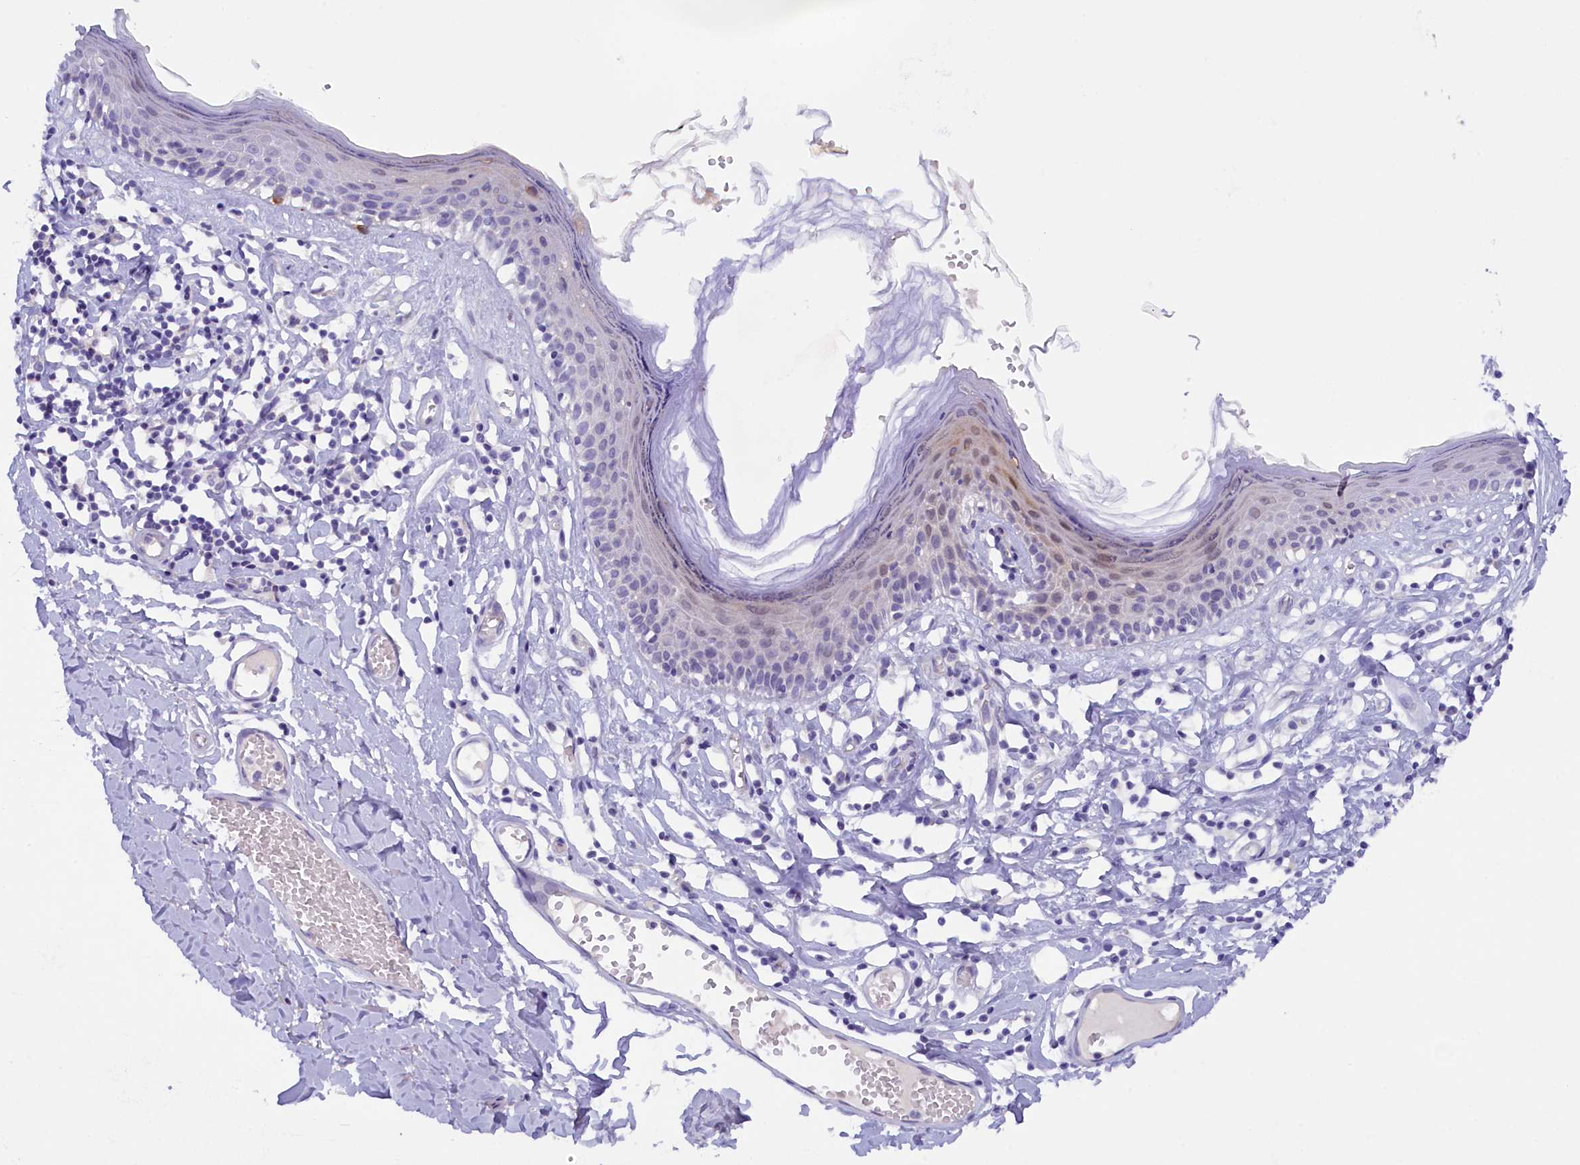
{"staining": {"intensity": "negative", "quantity": "none", "location": "none"}, "tissue": "skin", "cell_type": "Epidermal cells", "image_type": "normal", "snomed": [{"axis": "morphology", "description": "Normal tissue, NOS"}, {"axis": "topography", "description": "Adipose tissue"}, {"axis": "topography", "description": "Vascular tissue"}, {"axis": "topography", "description": "Vulva"}, {"axis": "topography", "description": "Peripheral nerve tissue"}], "caption": "A photomicrograph of human skin is negative for staining in epidermal cells. (Stains: DAB immunohistochemistry (IHC) with hematoxylin counter stain, Microscopy: brightfield microscopy at high magnification).", "gene": "ZSWIM4", "patient": {"sex": "female", "age": 86}}